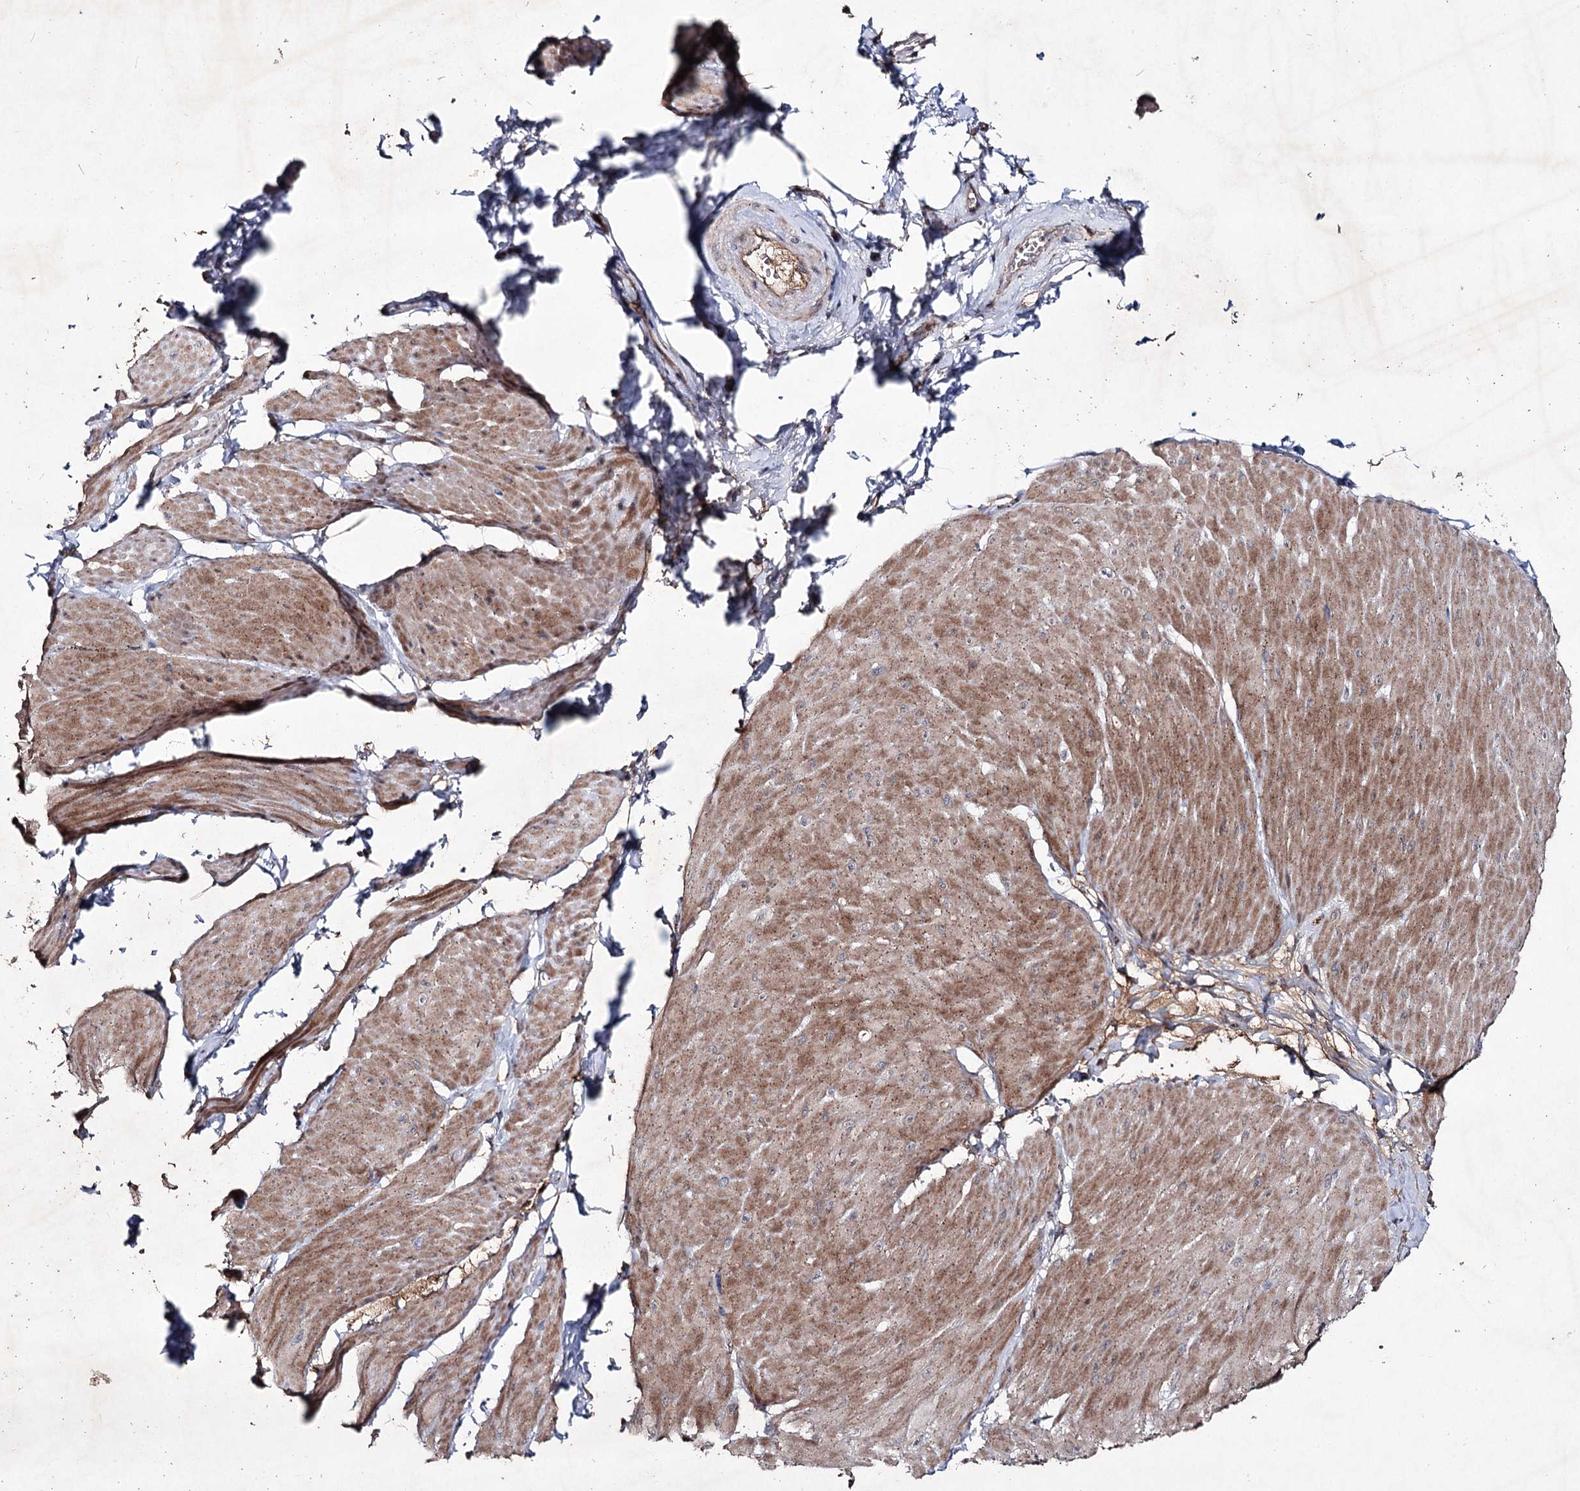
{"staining": {"intensity": "moderate", "quantity": "25%-75%", "location": "cytoplasmic/membranous"}, "tissue": "smooth muscle", "cell_type": "Smooth muscle cells", "image_type": "normal", "snomed": [{"axis": "morphology", "description": "Urothelial carcinoma, High grade"}, {"axis": "topography", "description": "Urinary bladder"}], "caption": "Moderate cytoplasmic/membranous positivity for a protein is identified in about 25%-75% of smooth muscle cells of unremarkable smooth muscle using immunohistochemistry.", "gene": "SEMA4G", "patient": {"sex": "male", "age": 46}}